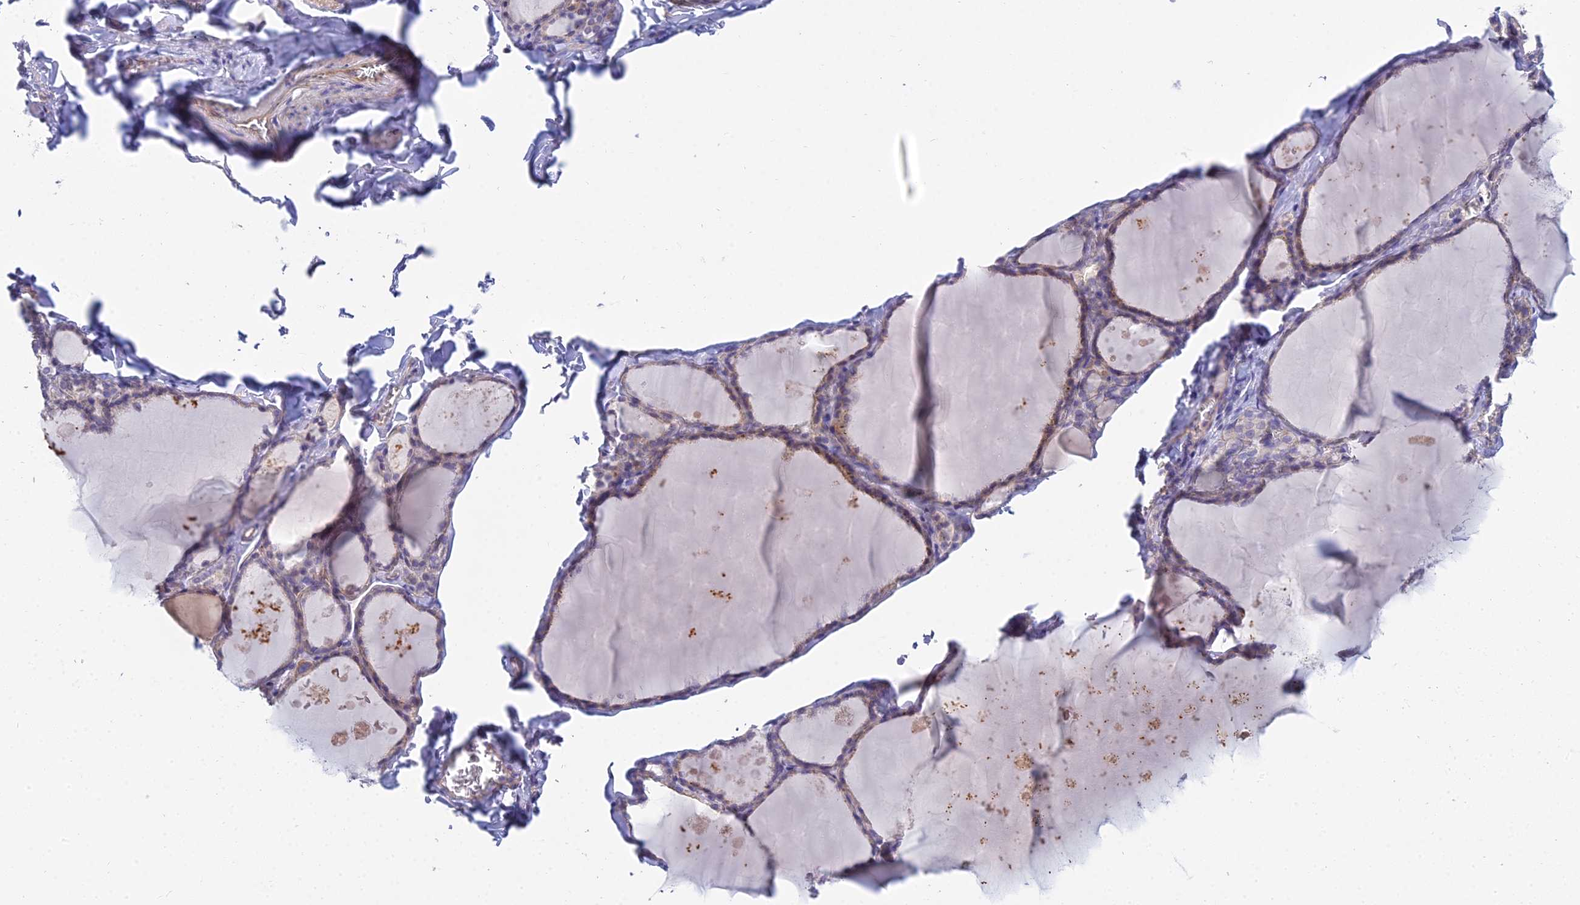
{"staining": {"intensity": "weak", "quantity": "25%-75%", "location": "cytoplasmic/membranous"}, "tissue": "thyroid gland", "cell_type": "Glandular cells", "image_type": "normal", "snomed": [{"axis": "morphology", "description": "Normal tissue, NOS"}, {"axis": "topography", "description": "Thyroid gland"}], "caption": "High-magnification brightfield microscopy of benign thyroid gland stained with DAB (3,3'-diaminobenzidine) (brown) and counterstained with hematoxylin (blue). glandular cells exhibit weak cytoplasmic/membranous staining is seen in about25%-75% of cells. The protein of interest is shown in brown color, while the nuclei are stained blue.", "gene": "SMIM24", "patient": {"sex": "male", "age": 56}}